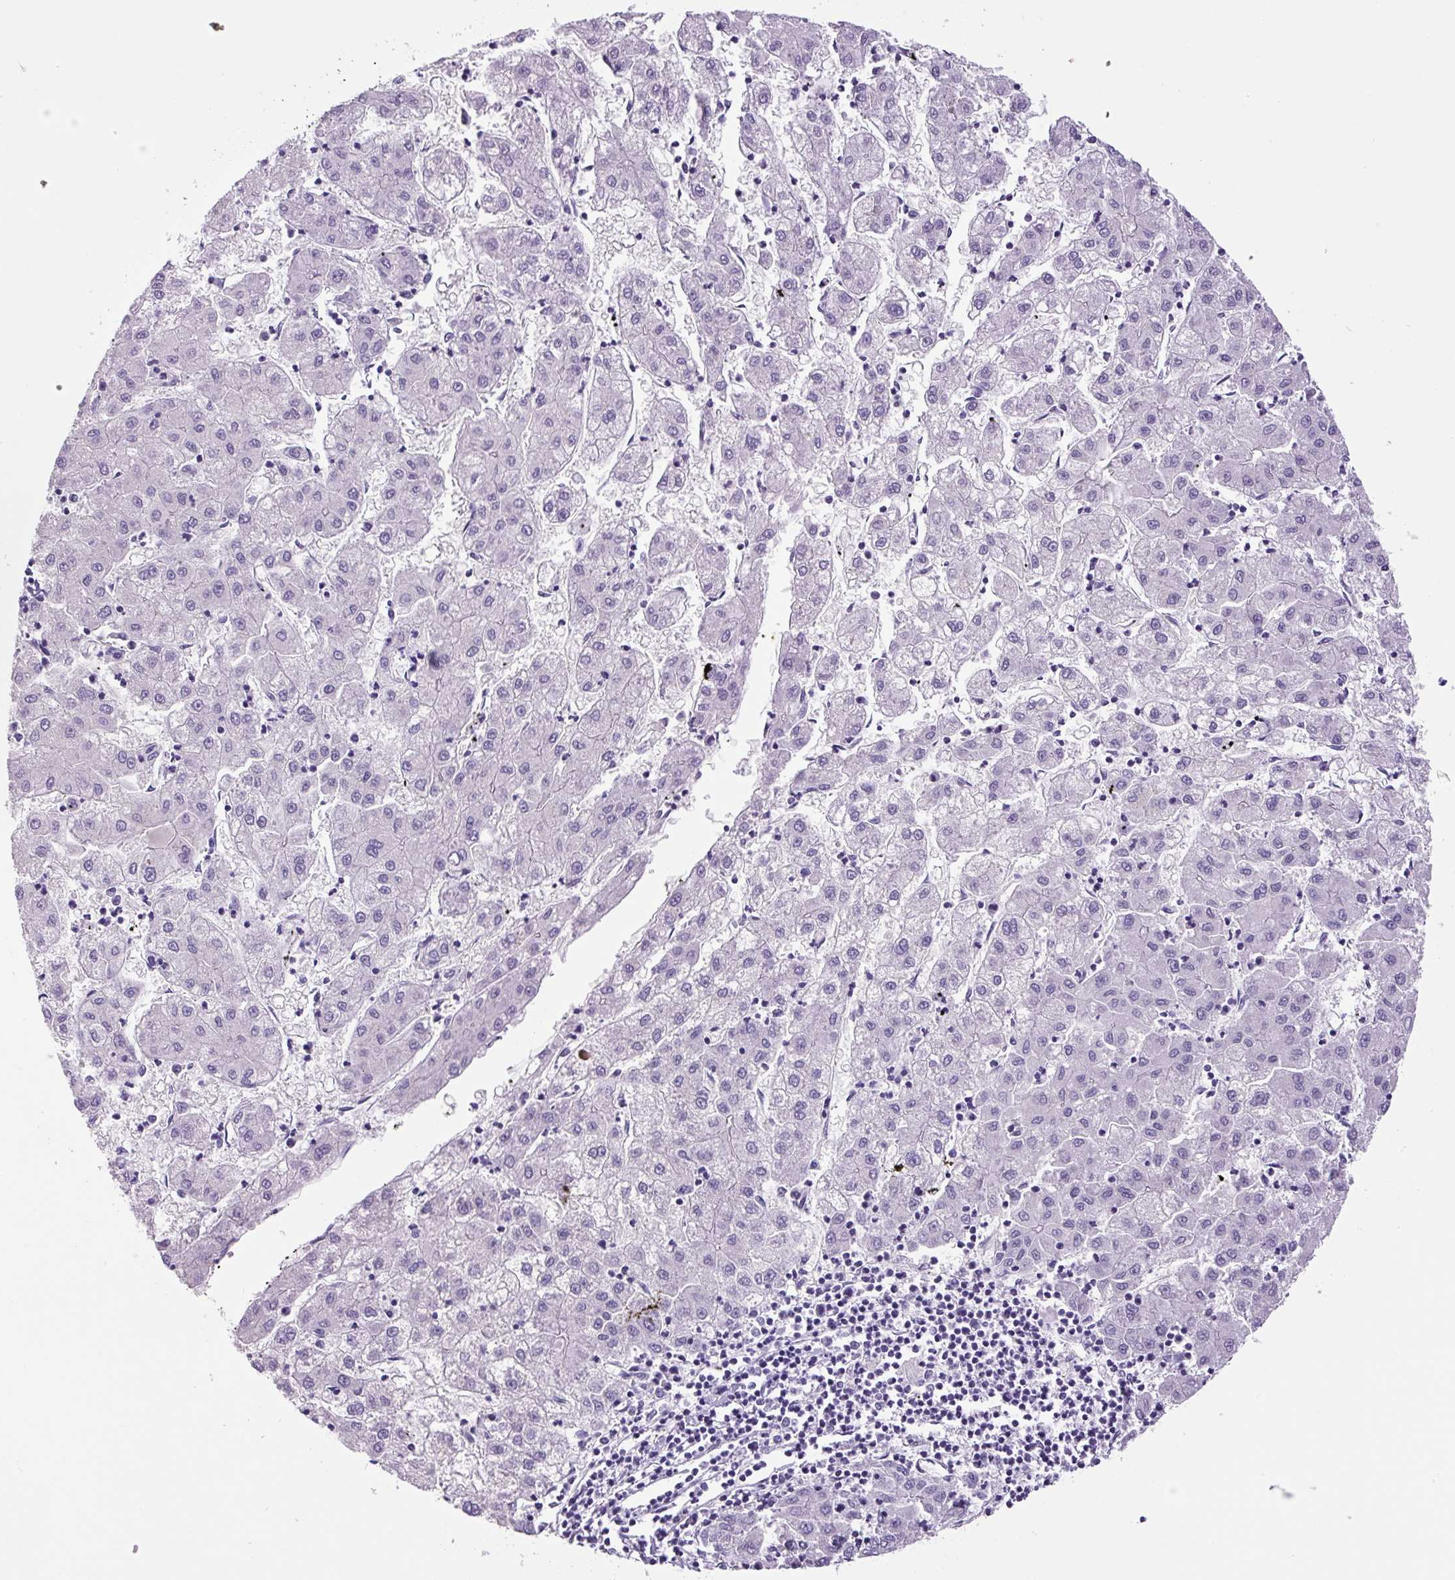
{"staining": {"intensity": "negative", "quantity": "none", "location": "none"}, "tissue": "liver cancer", "cell_type": "Tumor cells", "image_type": "cancer", "snomed": [{"axis": "morphology", "description": "Carcinoma, Hepatocellular, NOS"}, {"axis": "topography", "description": "Liver"}], "caption": "The micrograph shows no staining of tumor cells in liver cancer (hepatocellular carcinoma).", "gene": "CHGA", "patient": {"sex": "male", "age": 72}}